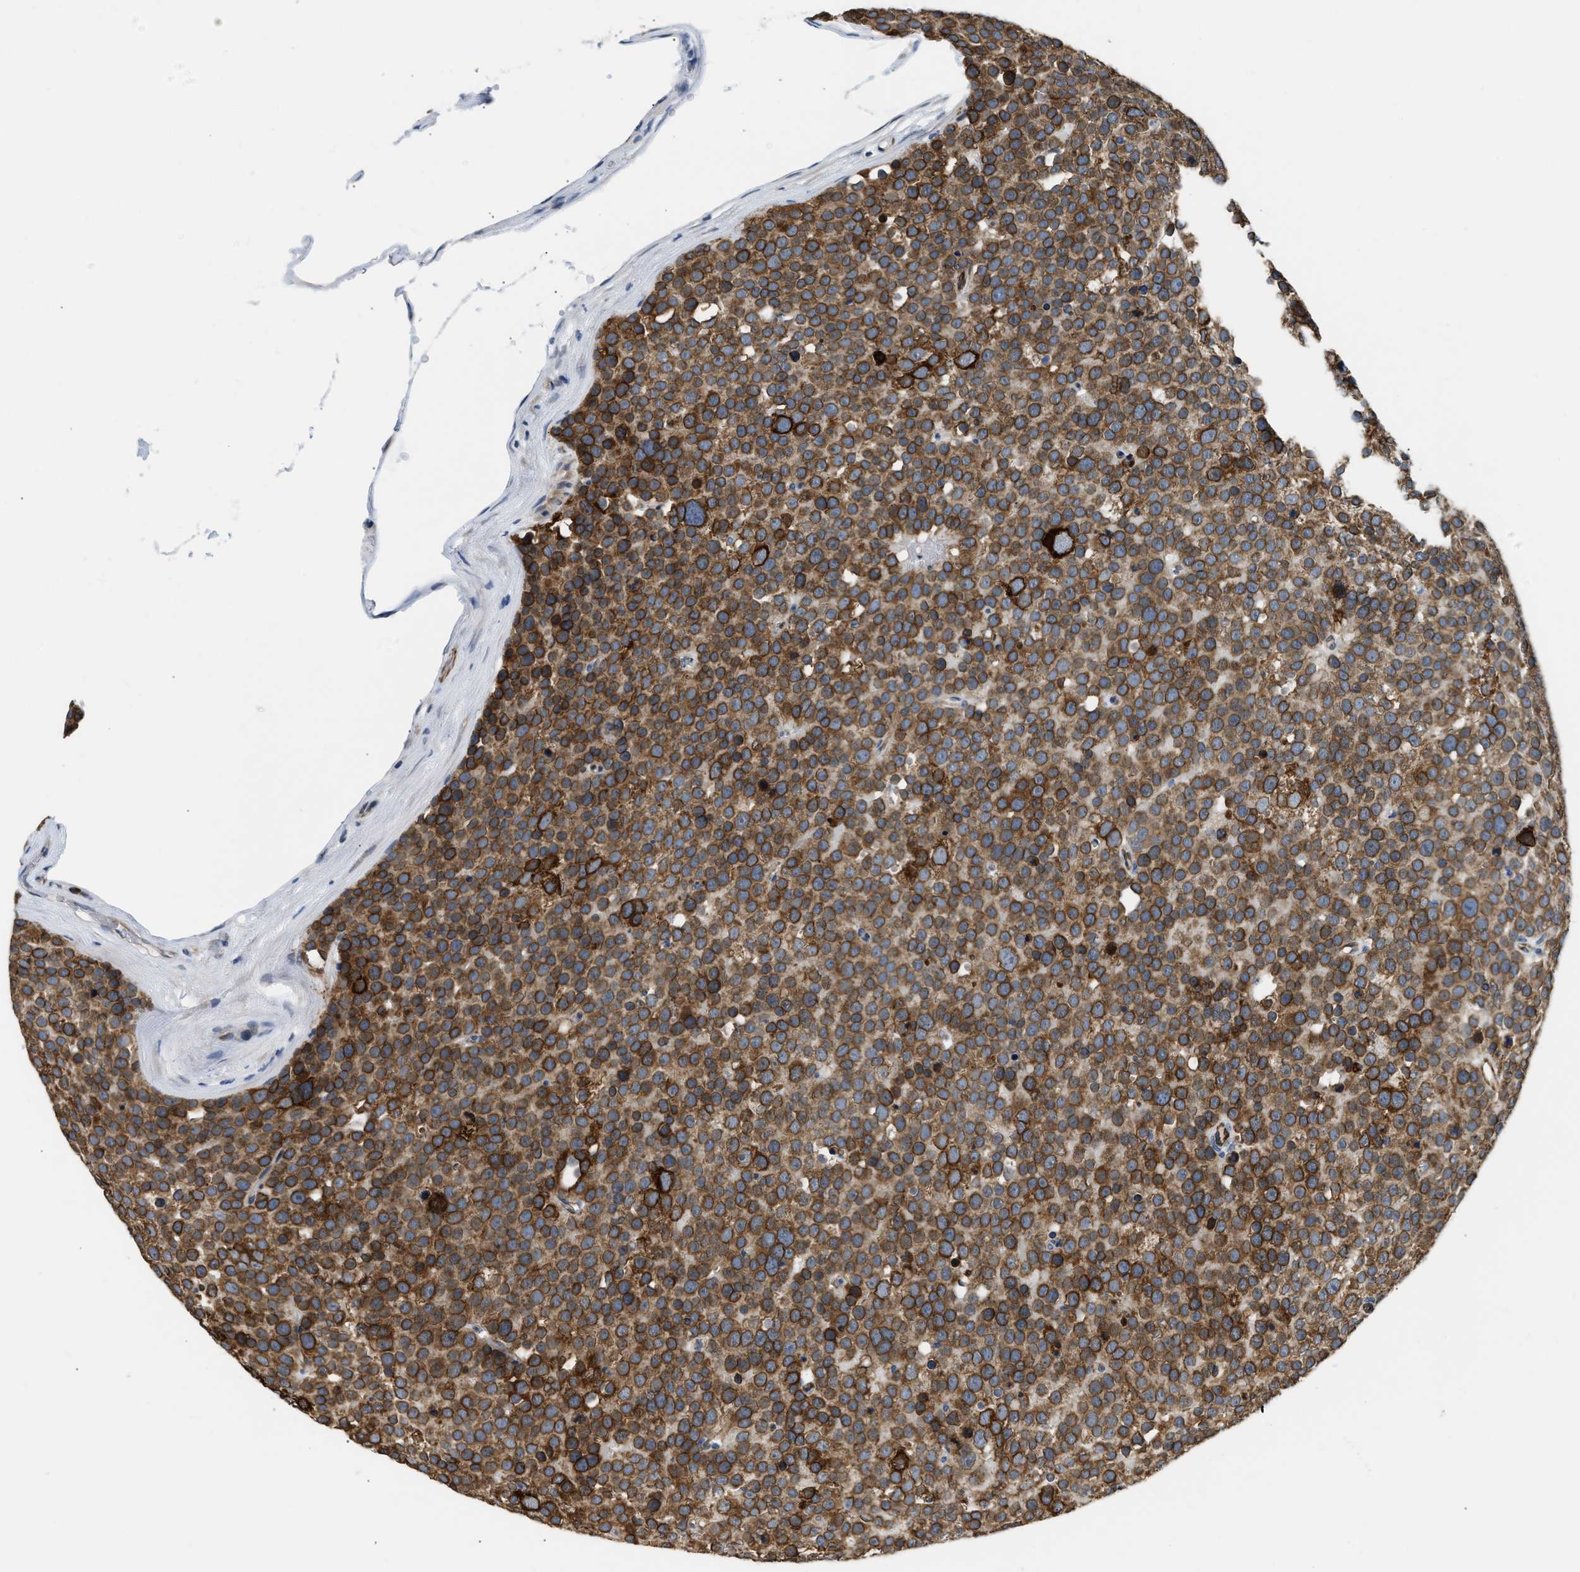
{"staining": {"intensity": "strong", "quantity": ">75%", "location": "cytoplasmic/membranous"}, "tissue": "testis cancer", "cell_type": "Tumor cells", "image_type": "cancer", "snomed": [{"axis": "morphology", "description": "Seminoma, NOS"}, {"axis": "topography", "description": "Testis"}], "caption": "Protein staining by IHC exhibits strong cytoplasmic/membranous expression in about >75% of tumor cells in seminoma (testis).", "gene": "CLGN", "patient": {"sex": "male", "age": 71}}